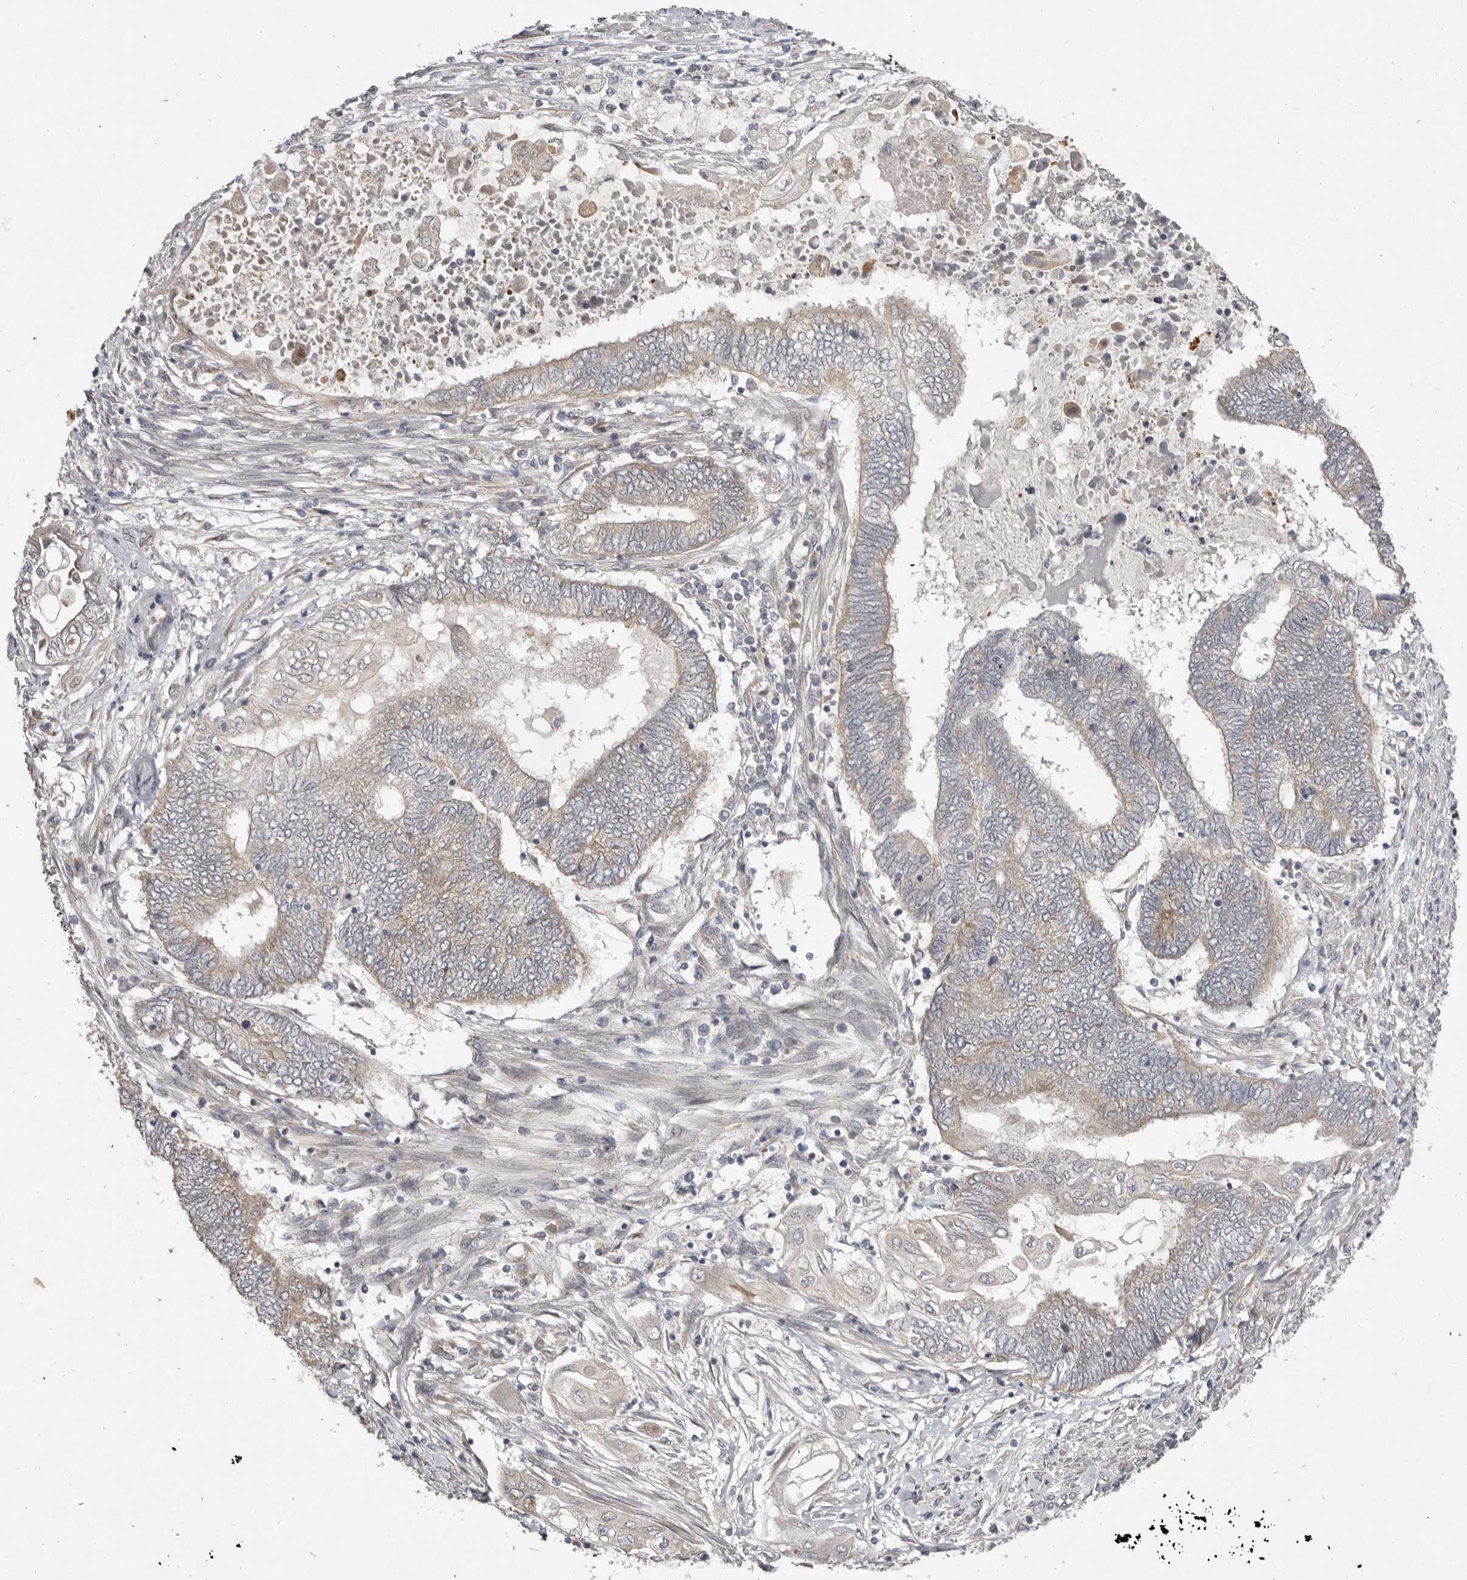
{"staining": {"intensity": "weak", "quantity": "25%-75%", "location": "cytoplasmic/membranous"}, "tissue": "endometrial cancer", "cell_type": "Tumor cells", "image_type": "cancer", "snomed": [{"axis": "morphology", "description": "Adenocarcinoma, NOS"}, {"axis": "topography", "description": "Uterus"}, {"axis": "topography", "description": "Endometrium"}], "caption": "Human adenocarcinoma (endometrial) stained for a protein (brown) reveals weak cytoplasmic/membranous positive staining in about 25%-75% of tumor cells.", "gene": "NSUN4", "patient": {"sex": "female", "age": 70}}